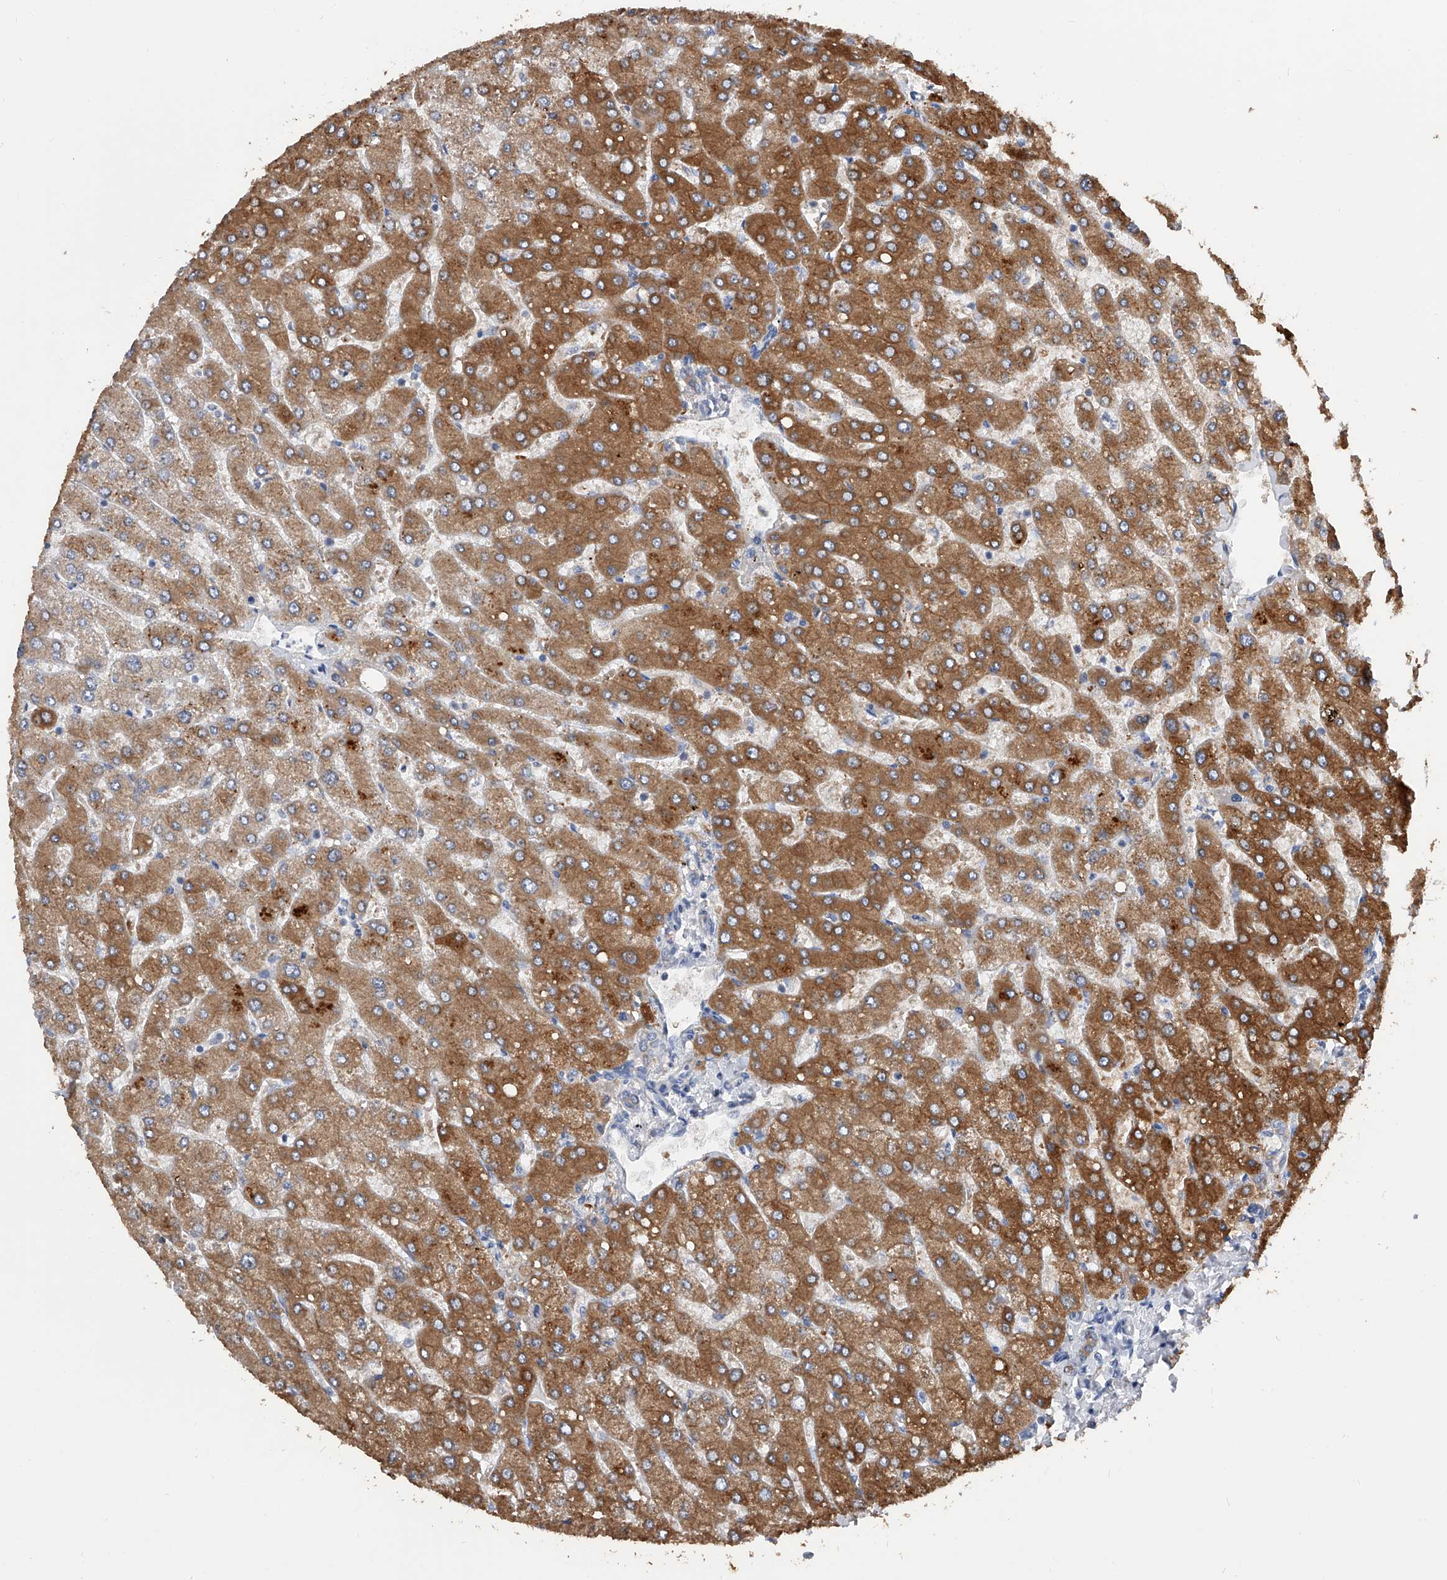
{"staining": {"intensity": "weak", "quantity": "25%-75%", "location": "cytoplasmic/membranous"}, "tissue": "liver", "cell_type": "Cholangiocytes", "image_type": "normal", "snomed": [{"axis": "morphology", "description": "Normal tissue, NOS"}, {"axis": "topography", "description": "Liver"}], "caption": "IHC staining of benign liver, which displays low levels of weak cytoplasmic/membranous staining in approximately 25%-75% of cholangiocytes indicating weak cytoplasmic/membranous protein positivity. The staining was performed using DAB (brown) for protein detection and nuclei were counterstained in hematoxylin (blue).", "gene": "PDSS2", "patient": {"sex": "male", "age": 55}}